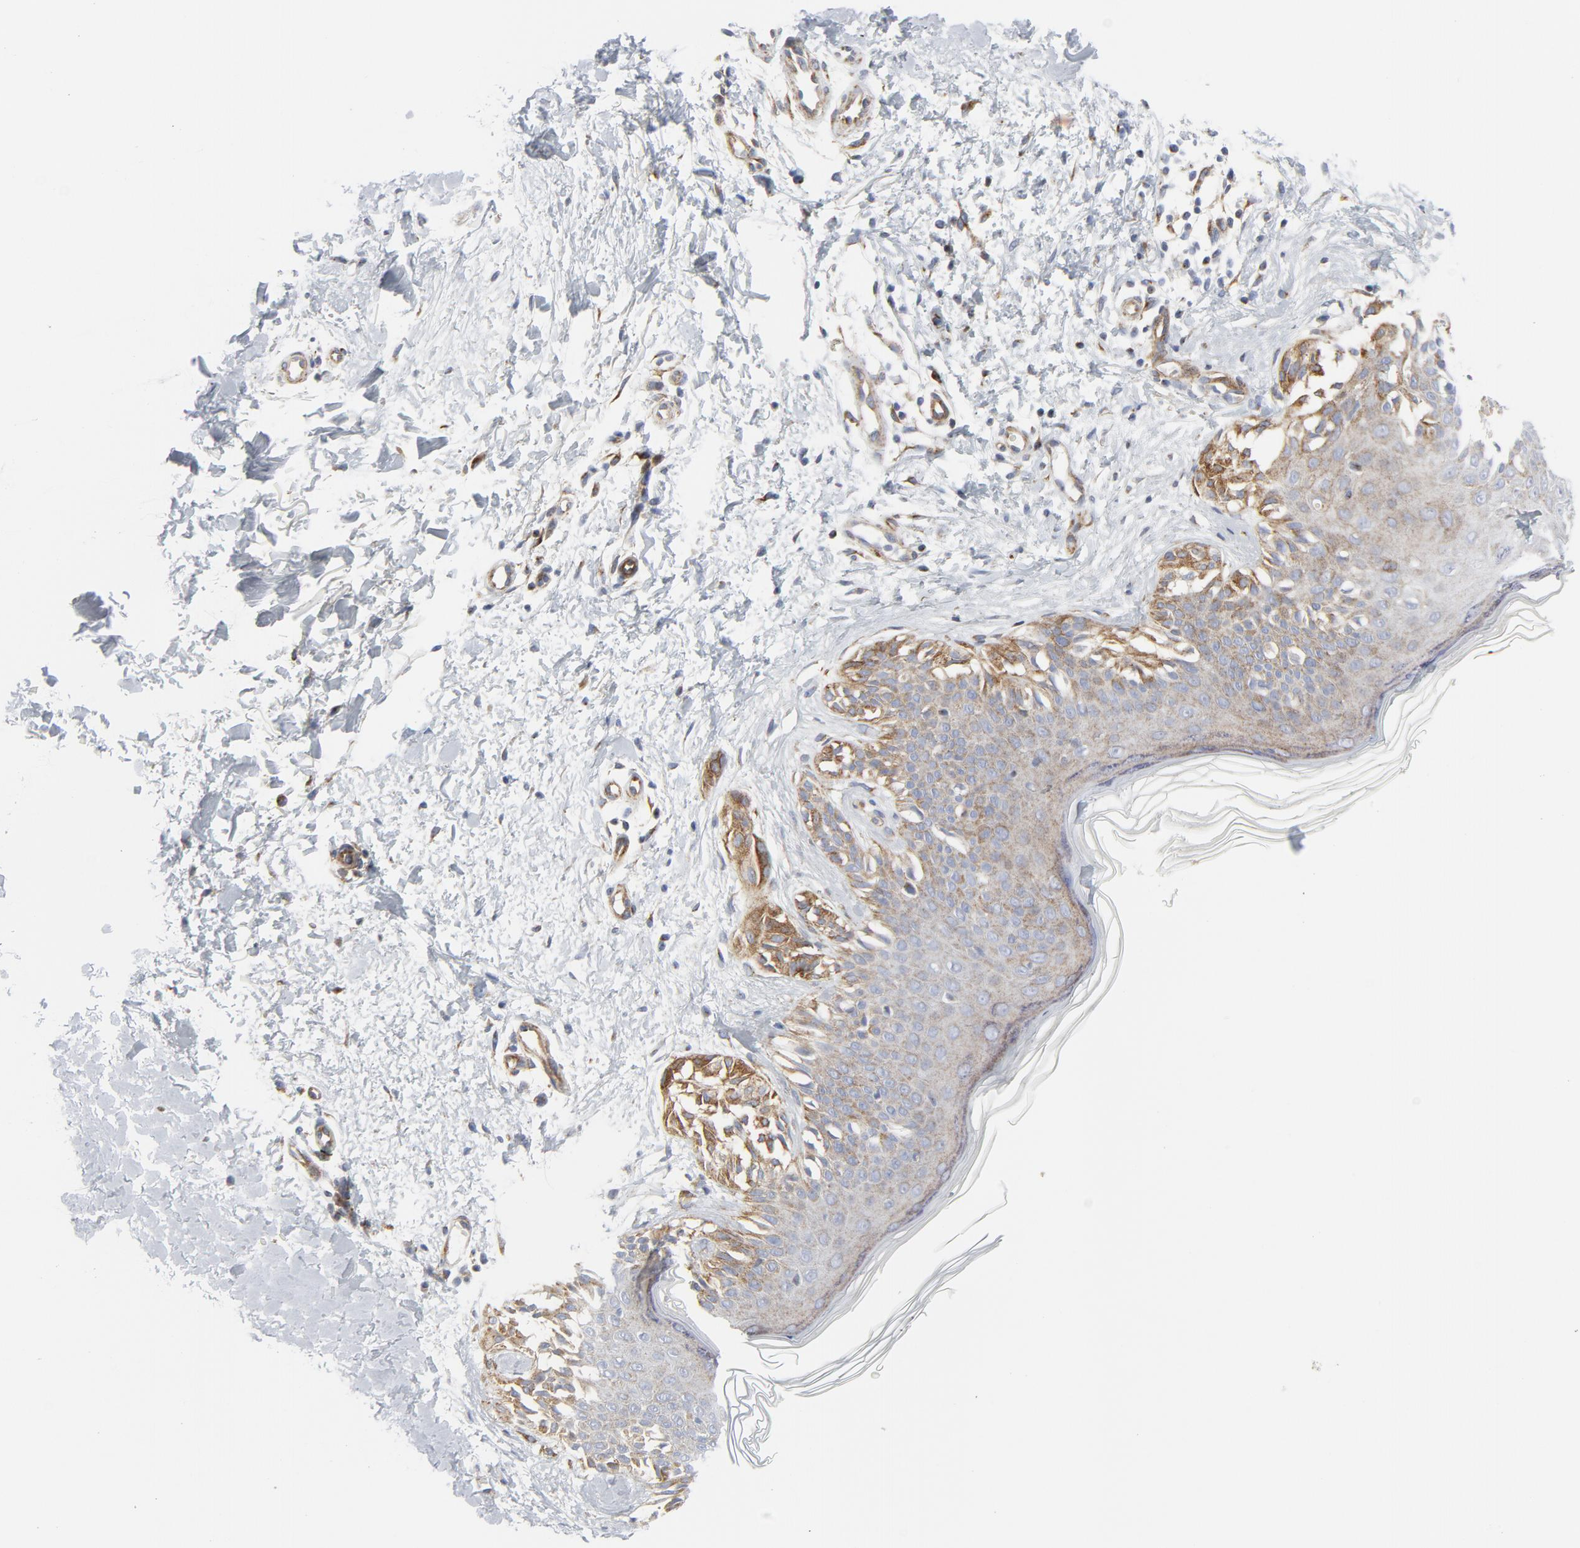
{"staining": {"intensity": "moderate", "quantity": ">75%", "location": "cytoplasmic/membranous"}, "tissue": "melanoma", "cell_type": "Tumor cells", "image_type": "cancer", "snomed": [{"axis": "morphology", "description": "Normal tissue, NOS"}, {"axis": "morphology", "description": "Malignant melanoma, NOS"}, {"axis": "topography", "description": "Skin"}], "caption": "This is a photomicrograph of IHC staining of malignant melanoma, which shows moderate staining in the cytoplasmic/membranous of tumor cells.", "gene": "TUBB1", "patient": {"sex": "male", "age": 83}}